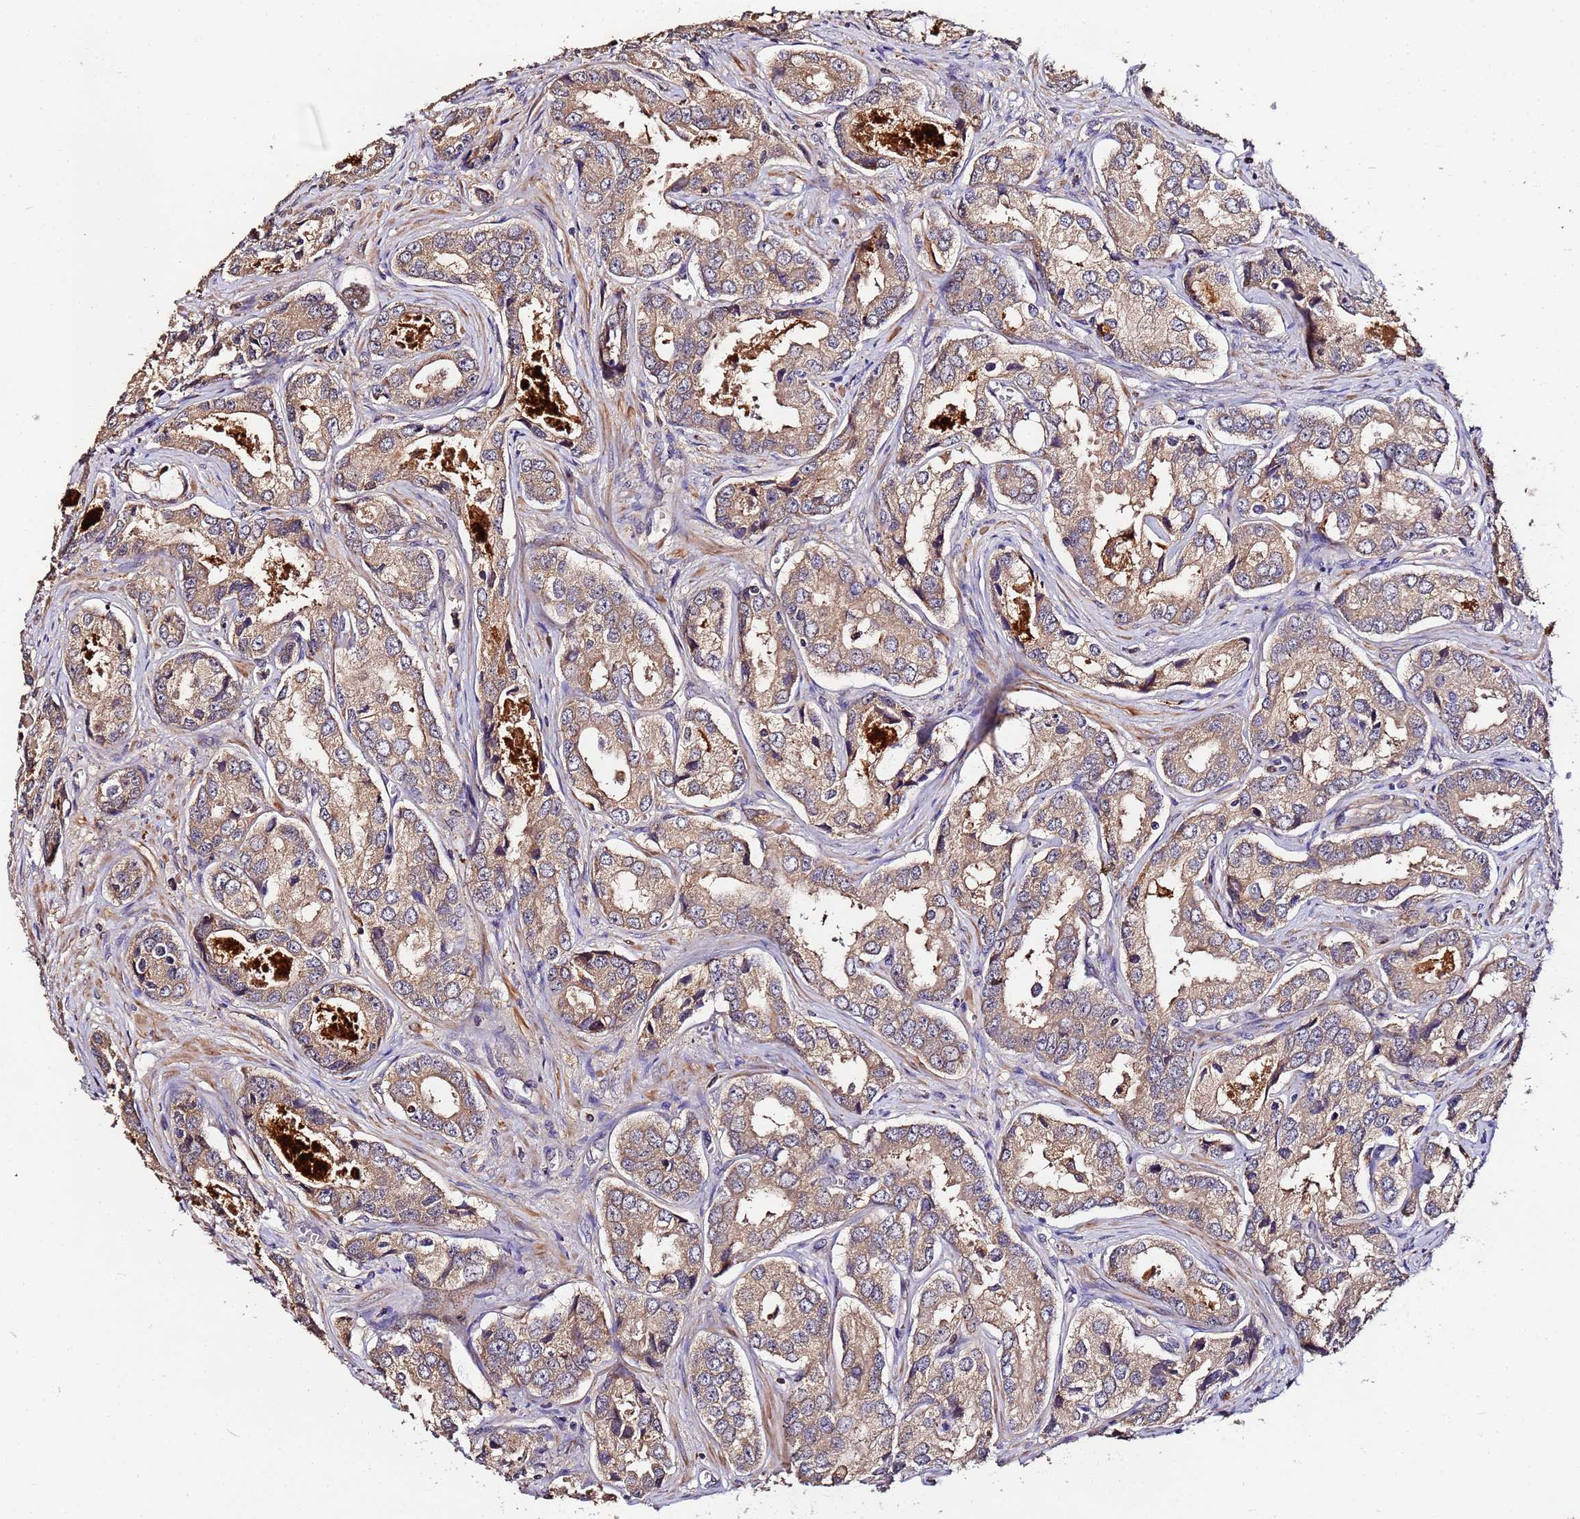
{"staining": {"intensity": "weak", "quantity": ">75%", "location": "cytoplasmic/membranous"}, "tissue": "prostate cancer", "cell_type": "Tumor cells", "image_type": "cancer", "snomed": [{"axis": "morphology", "description": "Adenocarcinoma, Low grade"}, {"axis": "topography", "description": "Prostate"}], "caption": "Tumor cells show low levels of weak cytoplasmic/membranous staining in approximately >75% of cells in human prostate cancer.", "gene": "MTERF1", "patient": {"sex": "male", "age": 68}}